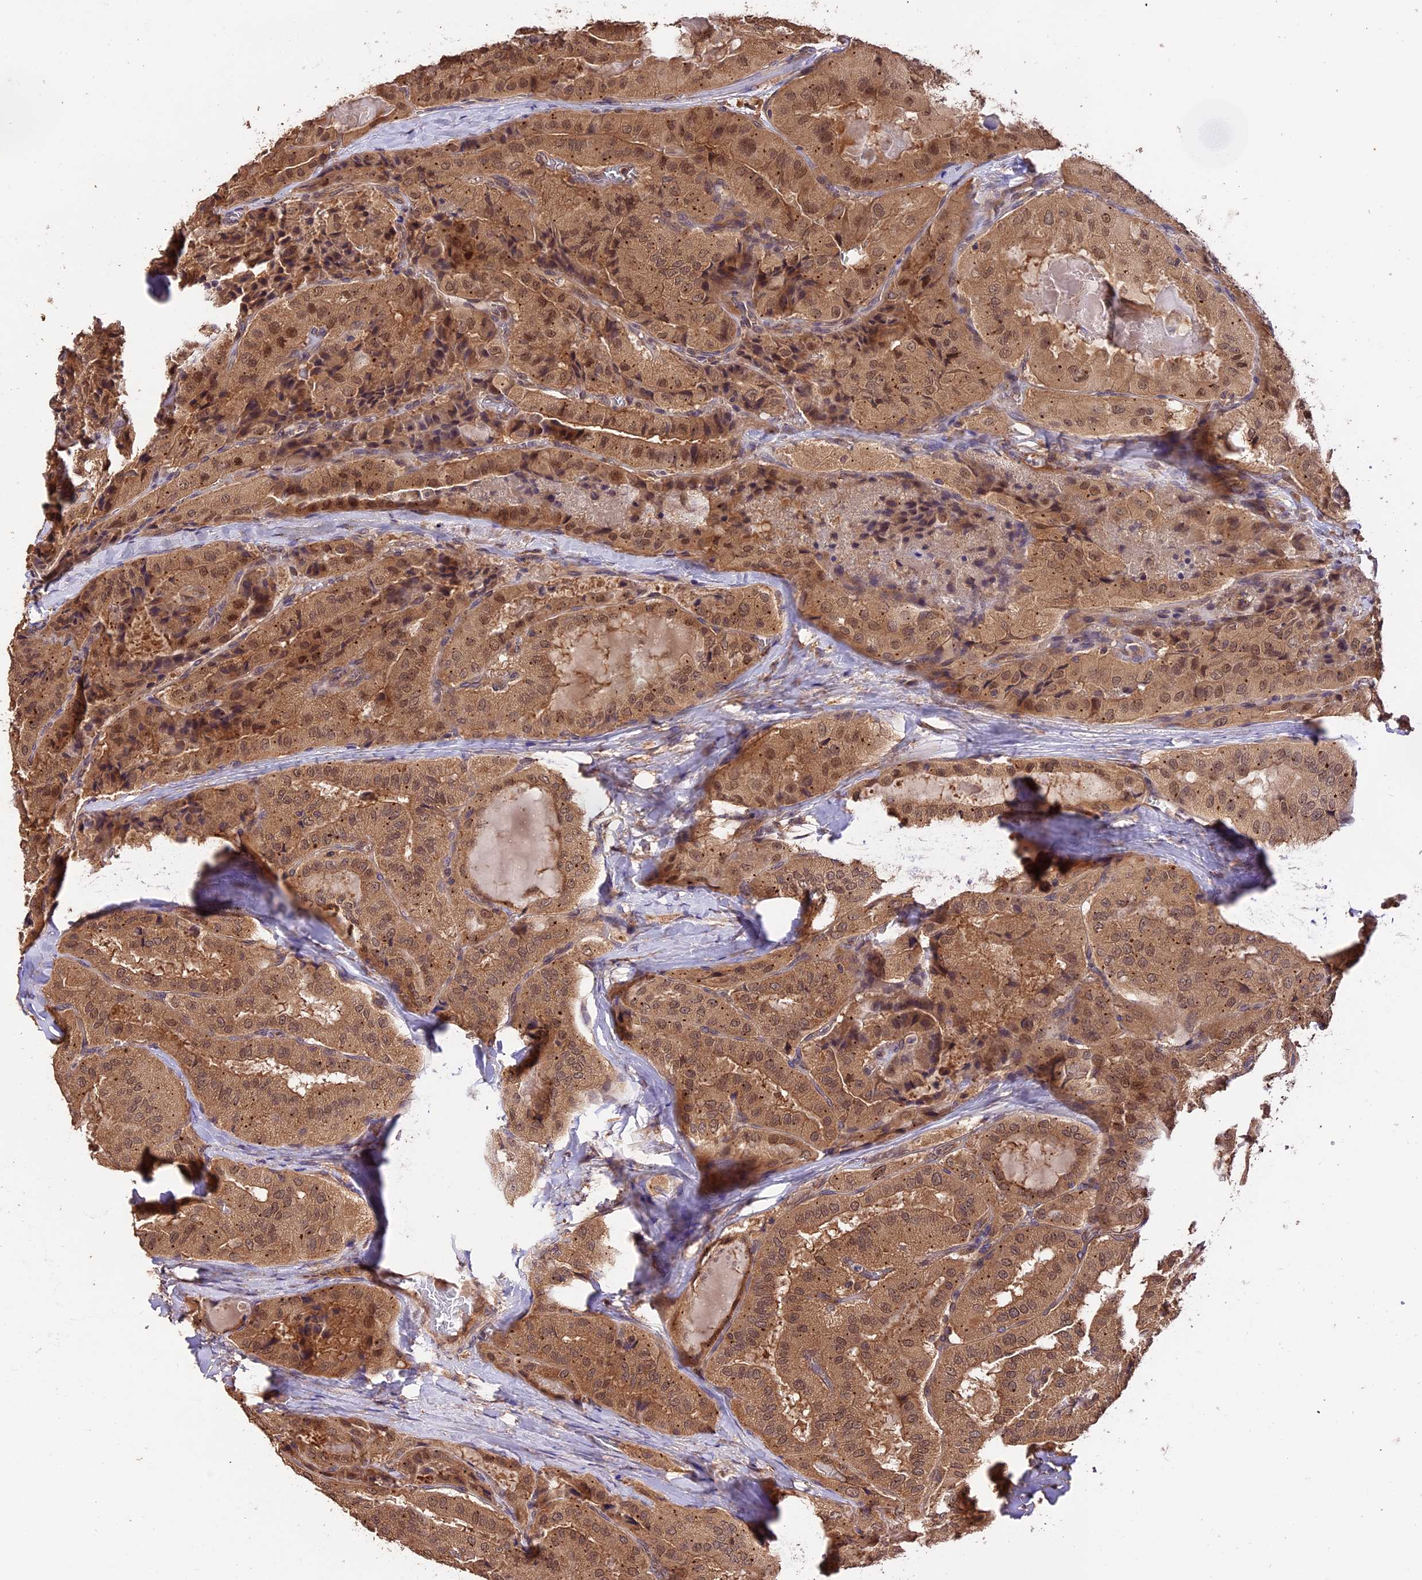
{"staining": {"intensity": "moderate", "quantity": ">75%", "location": "cytoplasmic/membranous,nuclear"}, "tissue": "thyroid cancer", "cell_type": "Tumor cells", "image_type": "cancer", "snomed": [{"axis": "morphology", "description": "Normal tissue, NOS"}, {"axis": "morphology", "description": "Papillary adenocarcinoma, NOS"}, {"axis": "topography", "description": "Thyroid gland"}], "caption": "Approximately >75% of tumor cells in human papillary adenocarcinoma (thyroid) demonstrate moderate cytoplasmic/membranous and nuclear protein expression as visualized by brown immunohistochemical staining.", "gene": "TRMT1", "patient": {"sex": "female", "age": 59}}